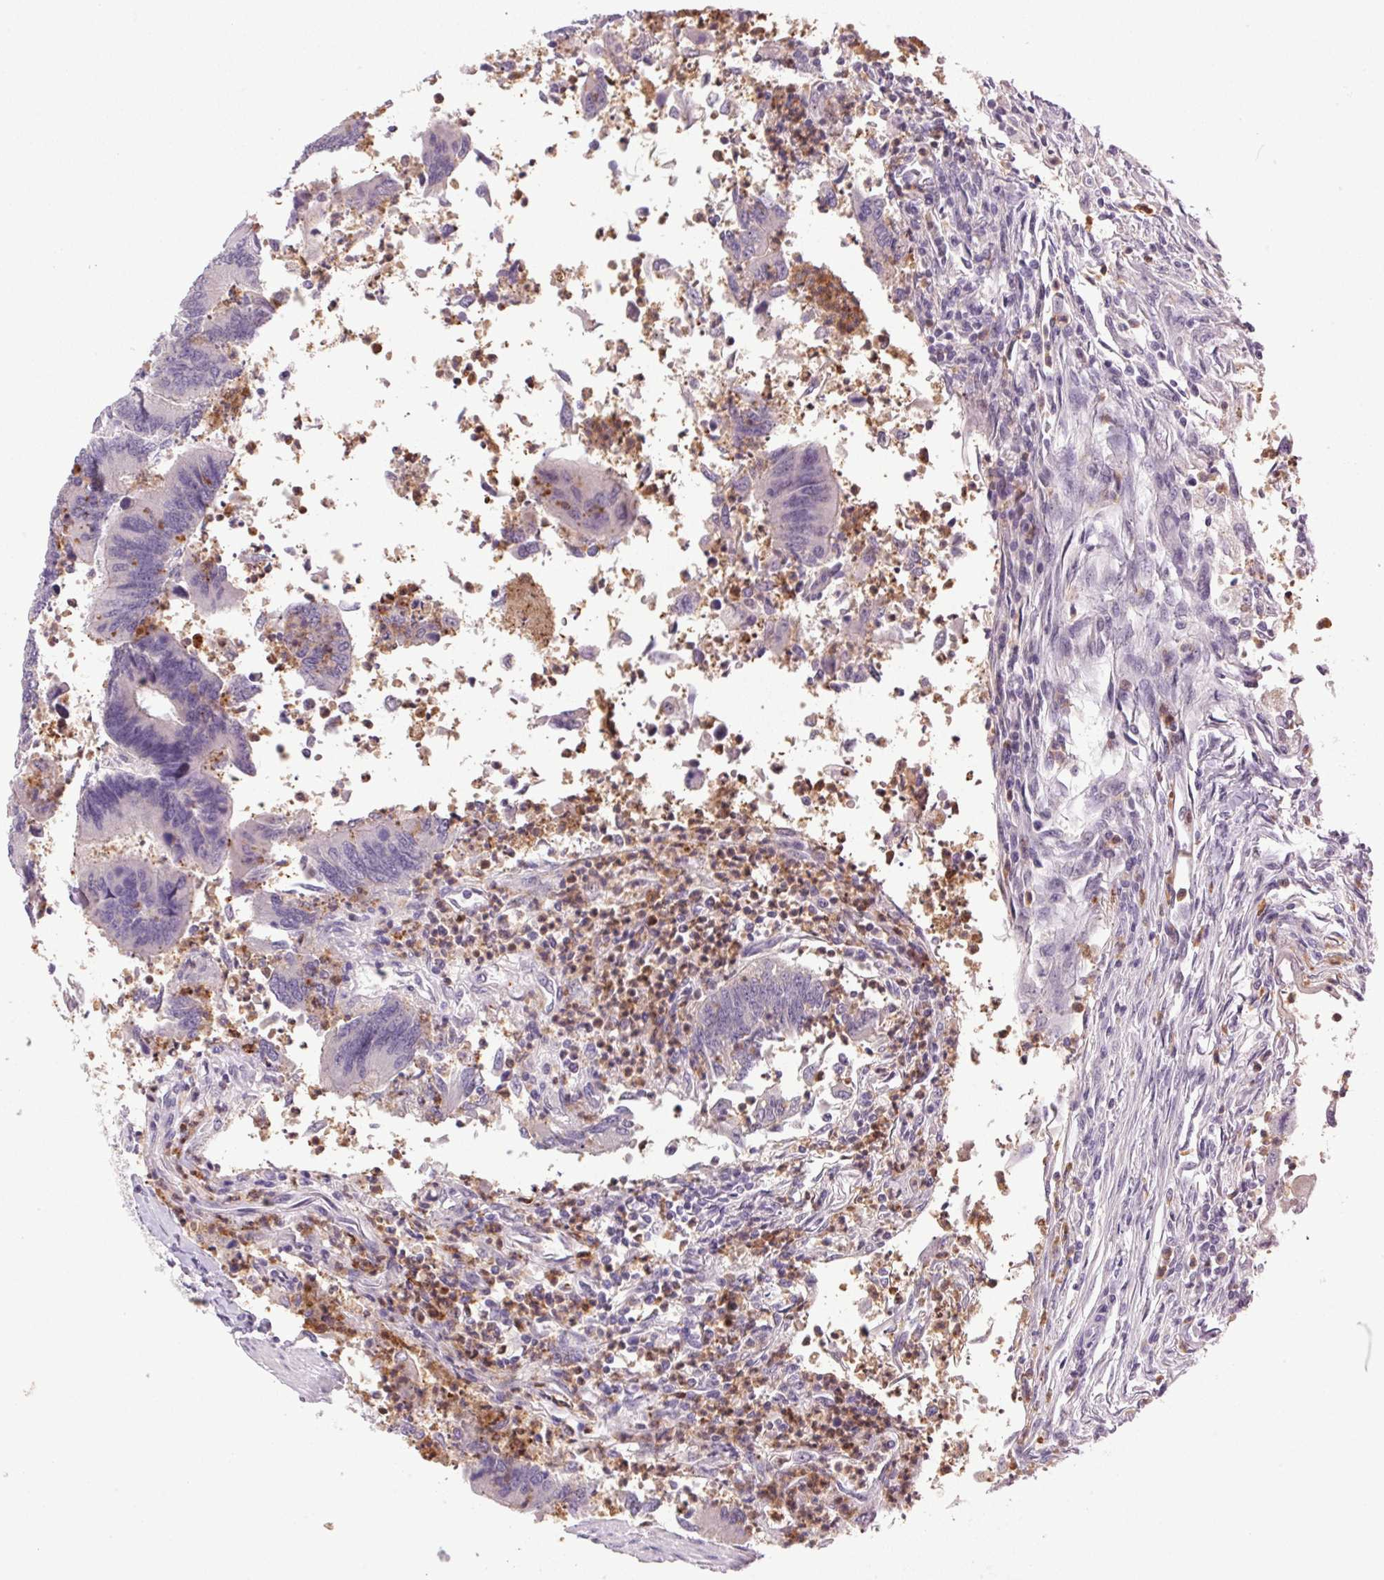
{"staining": {"intensity": "negative", "quantity": "none", "location": "none"}, "tissue": "colorectal cancer", "cell_type": "Tumor cells", "image_type": "cancer", "snomed": [{"axis": "morphology", "description": "Adenocarcinoma, NOS"}, {"axis": "topography", "description": "Colon"}], "caption": "Protein analysis of colorectal cancer displays no significant staining in tumor cells.", "gene": "TRDN", "patient": {"sex": "female", "age": 67}}